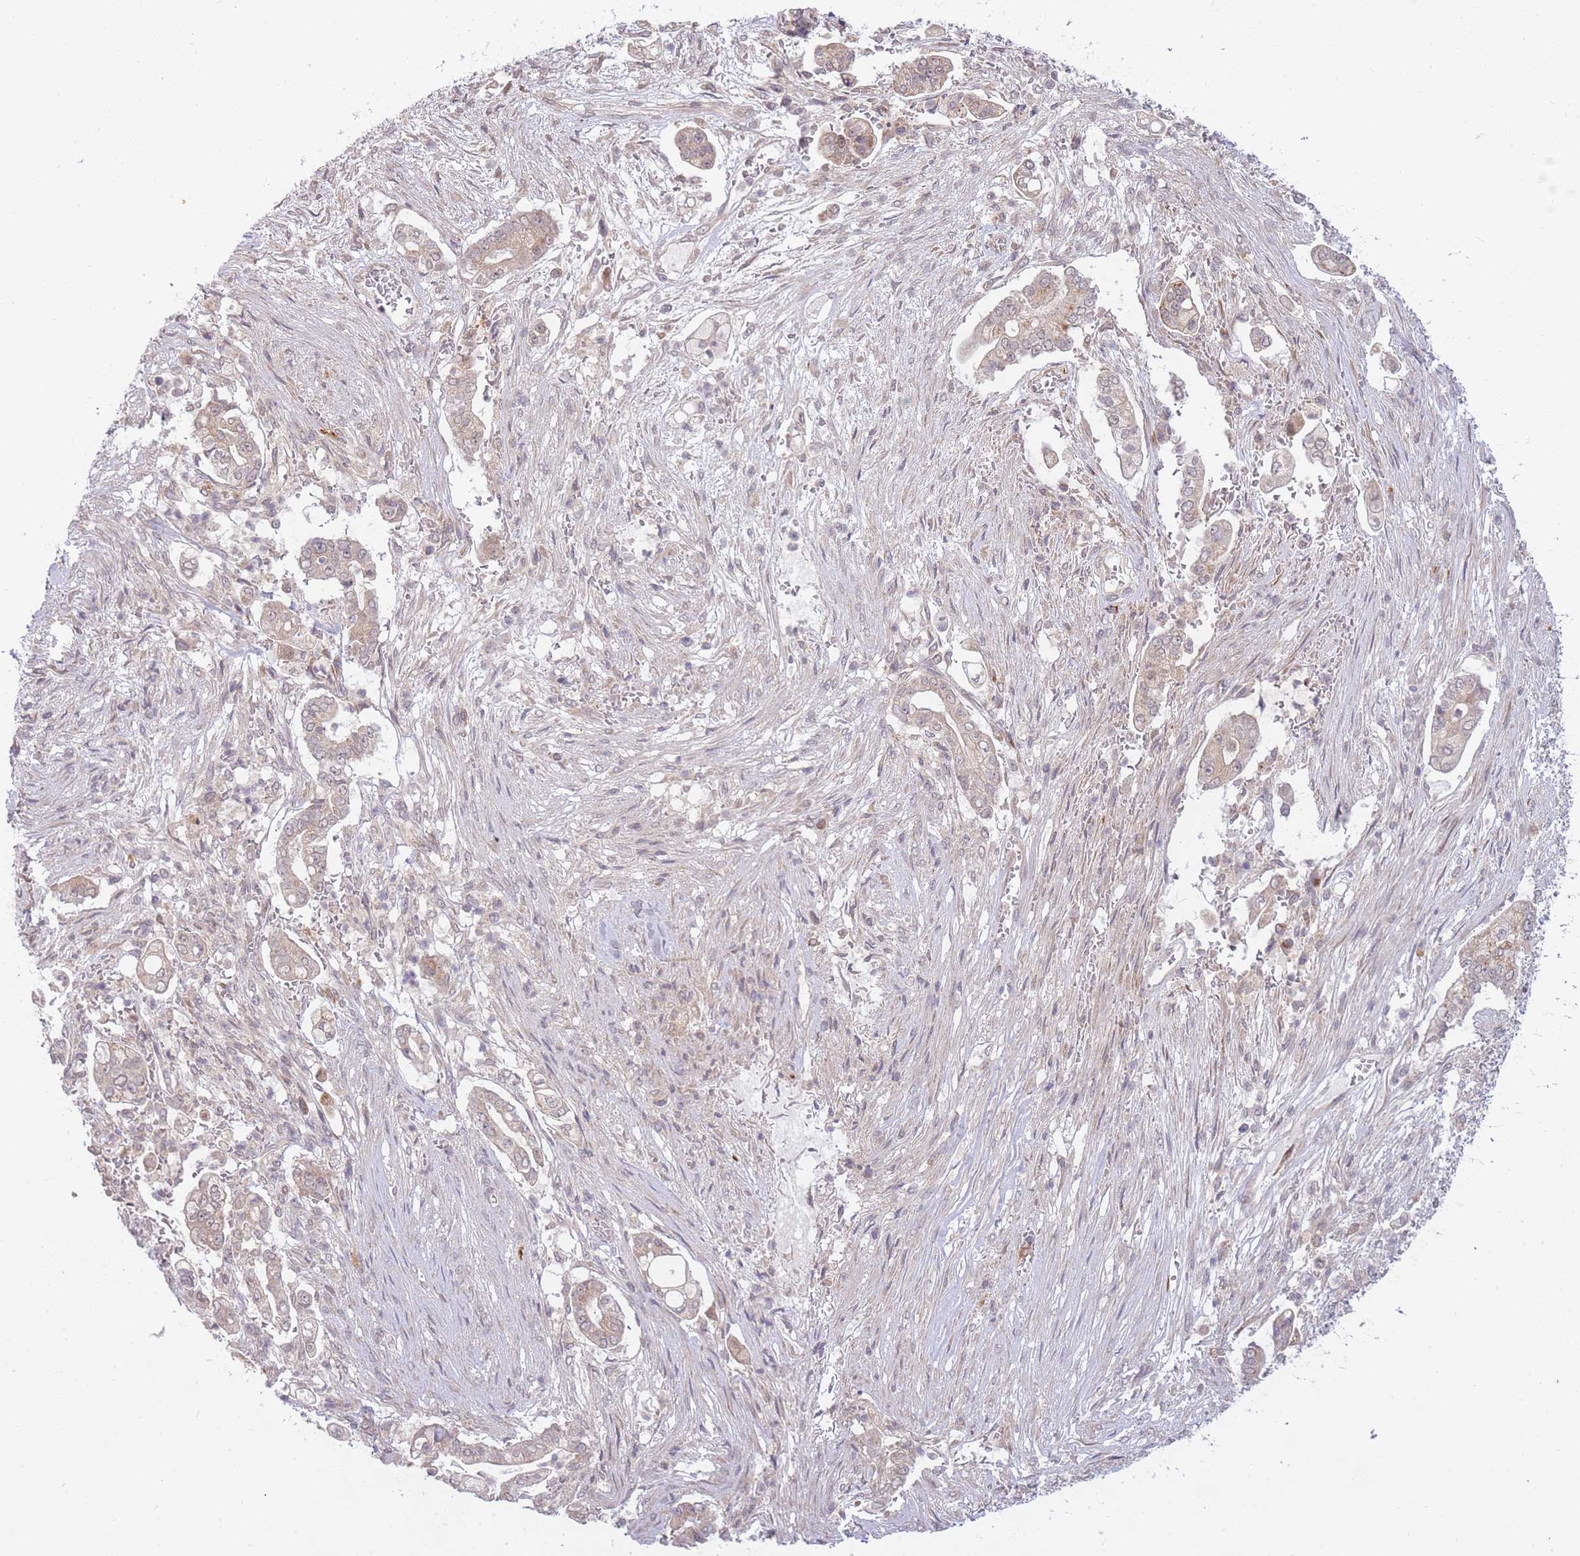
{"staining": {"intensity": "weak", "quantity": ">75%", "location": "cytoplasmic/membranous"}, "tissue": "pancreatic cancer", "cell_type": "Tumor cells", "image_type": "cancer", "snomed": [{"axis": "morphology", "description": "Adenocarcinoma, NOS"}, {"axis": "topography", "description": "Pancreas"}], "caption": "This is a photomicrograph of immunohistochemistry staining of adenocarcinoma (pancreatic), which shows weak expression in the cytoplasmic/membranous of tumor cells.", "gene": "SMC6", "patient": {"sex": "female", "age": 69}}